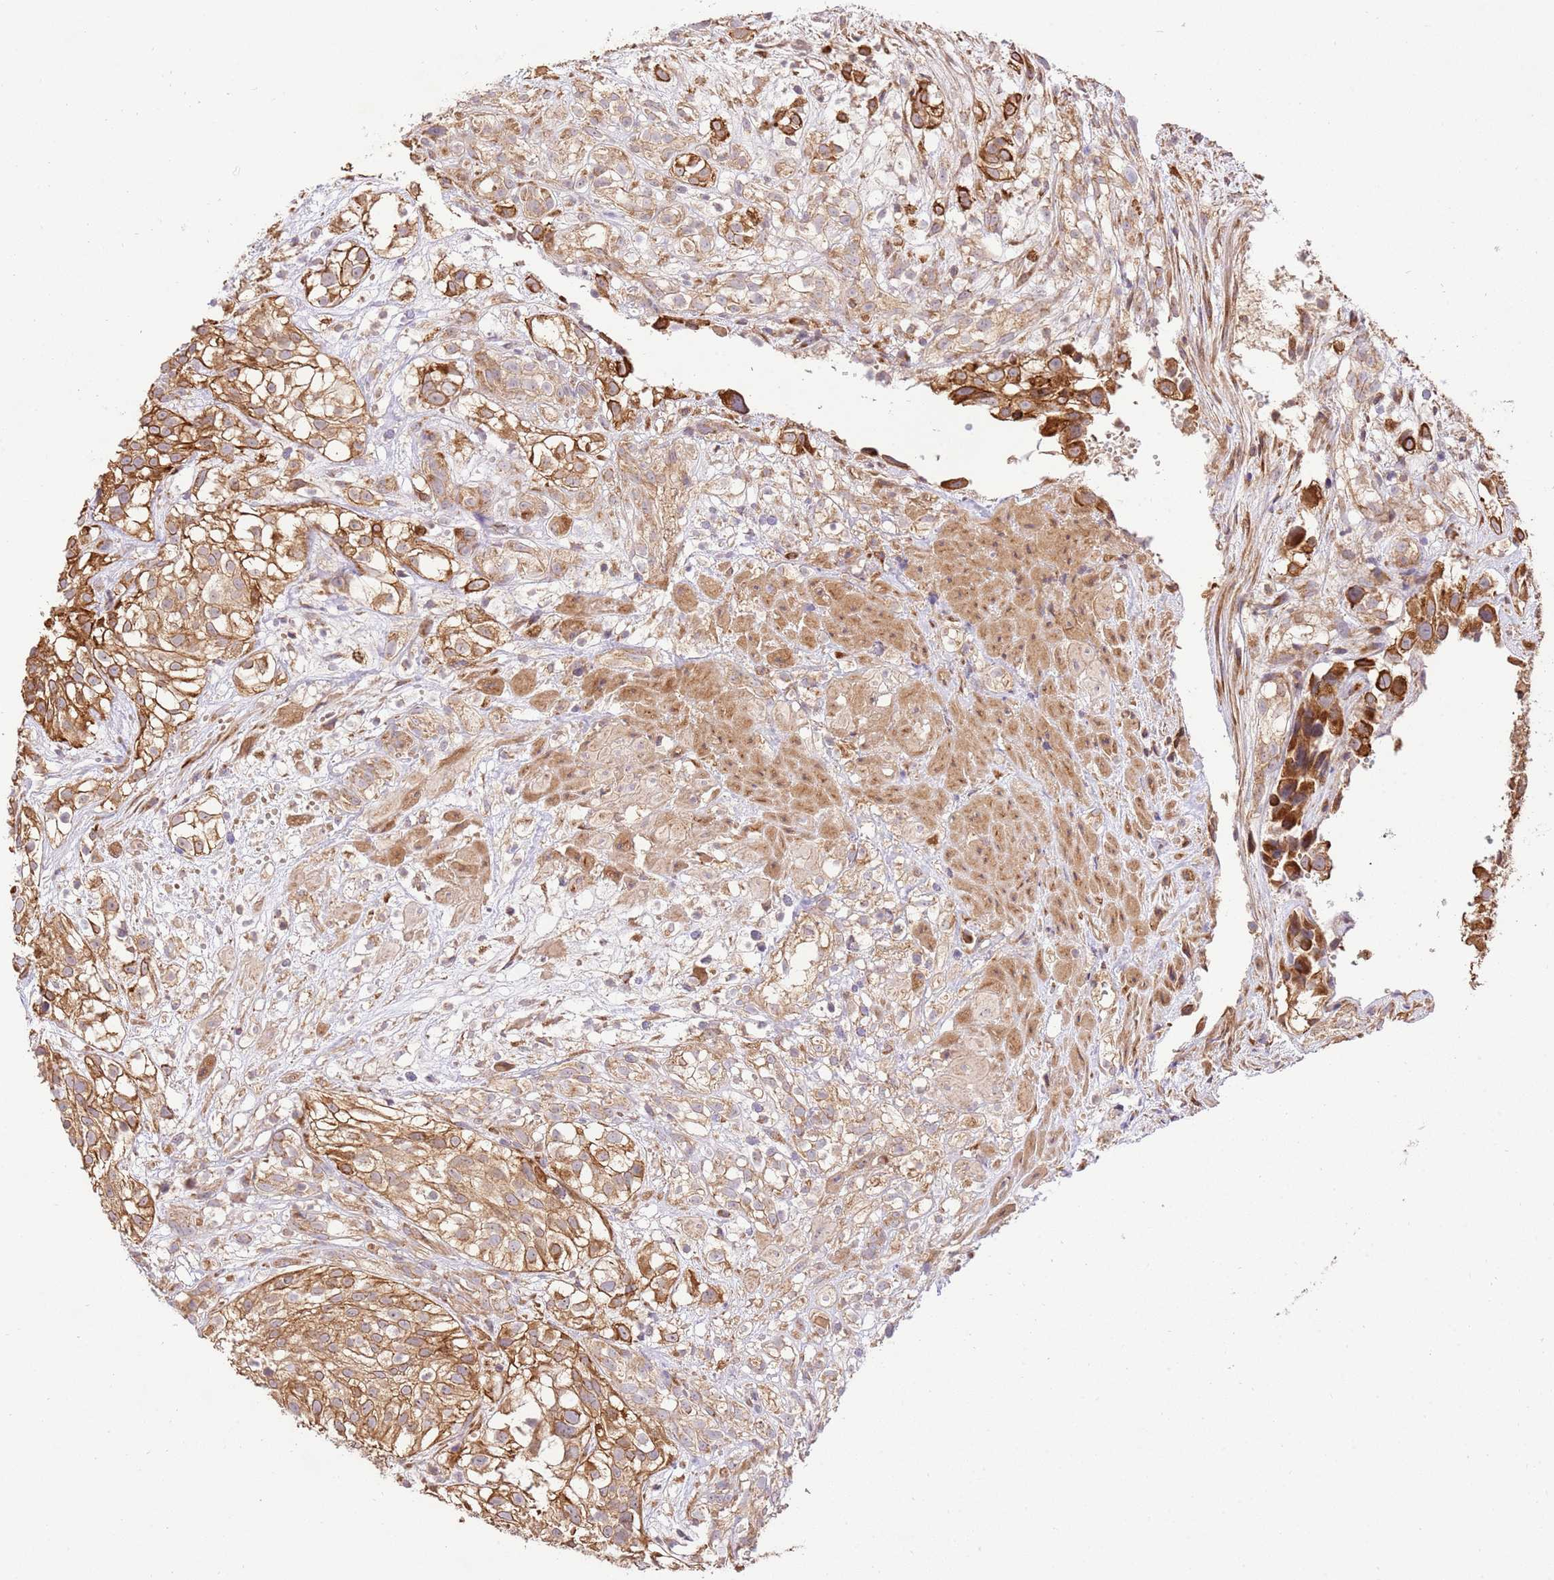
{"staining": {"intensity": "moderate", "quantity": ">75%", "location": "cytoplasmic/membranous"}, "tissue": "urothelial cancer", "cell_type": "Tumor cells", "image_type": "cancer", "snomed": [{"axis": "morphology", "description": "Urothelial carcinoma, High grade"}, {"axis": "topography", "description": "Urinary bladder"}], "caption": "Immunohistochemistry histopathology image of high-grade urothelial carcinoma stained for a protein (brown), which exhibits medium levels of moderate cytoplasmic/membranous staining in approximately >75% of tumor cells.", "gene": "SPATA2L", "patient": {"sex": "male", "age": 56}}